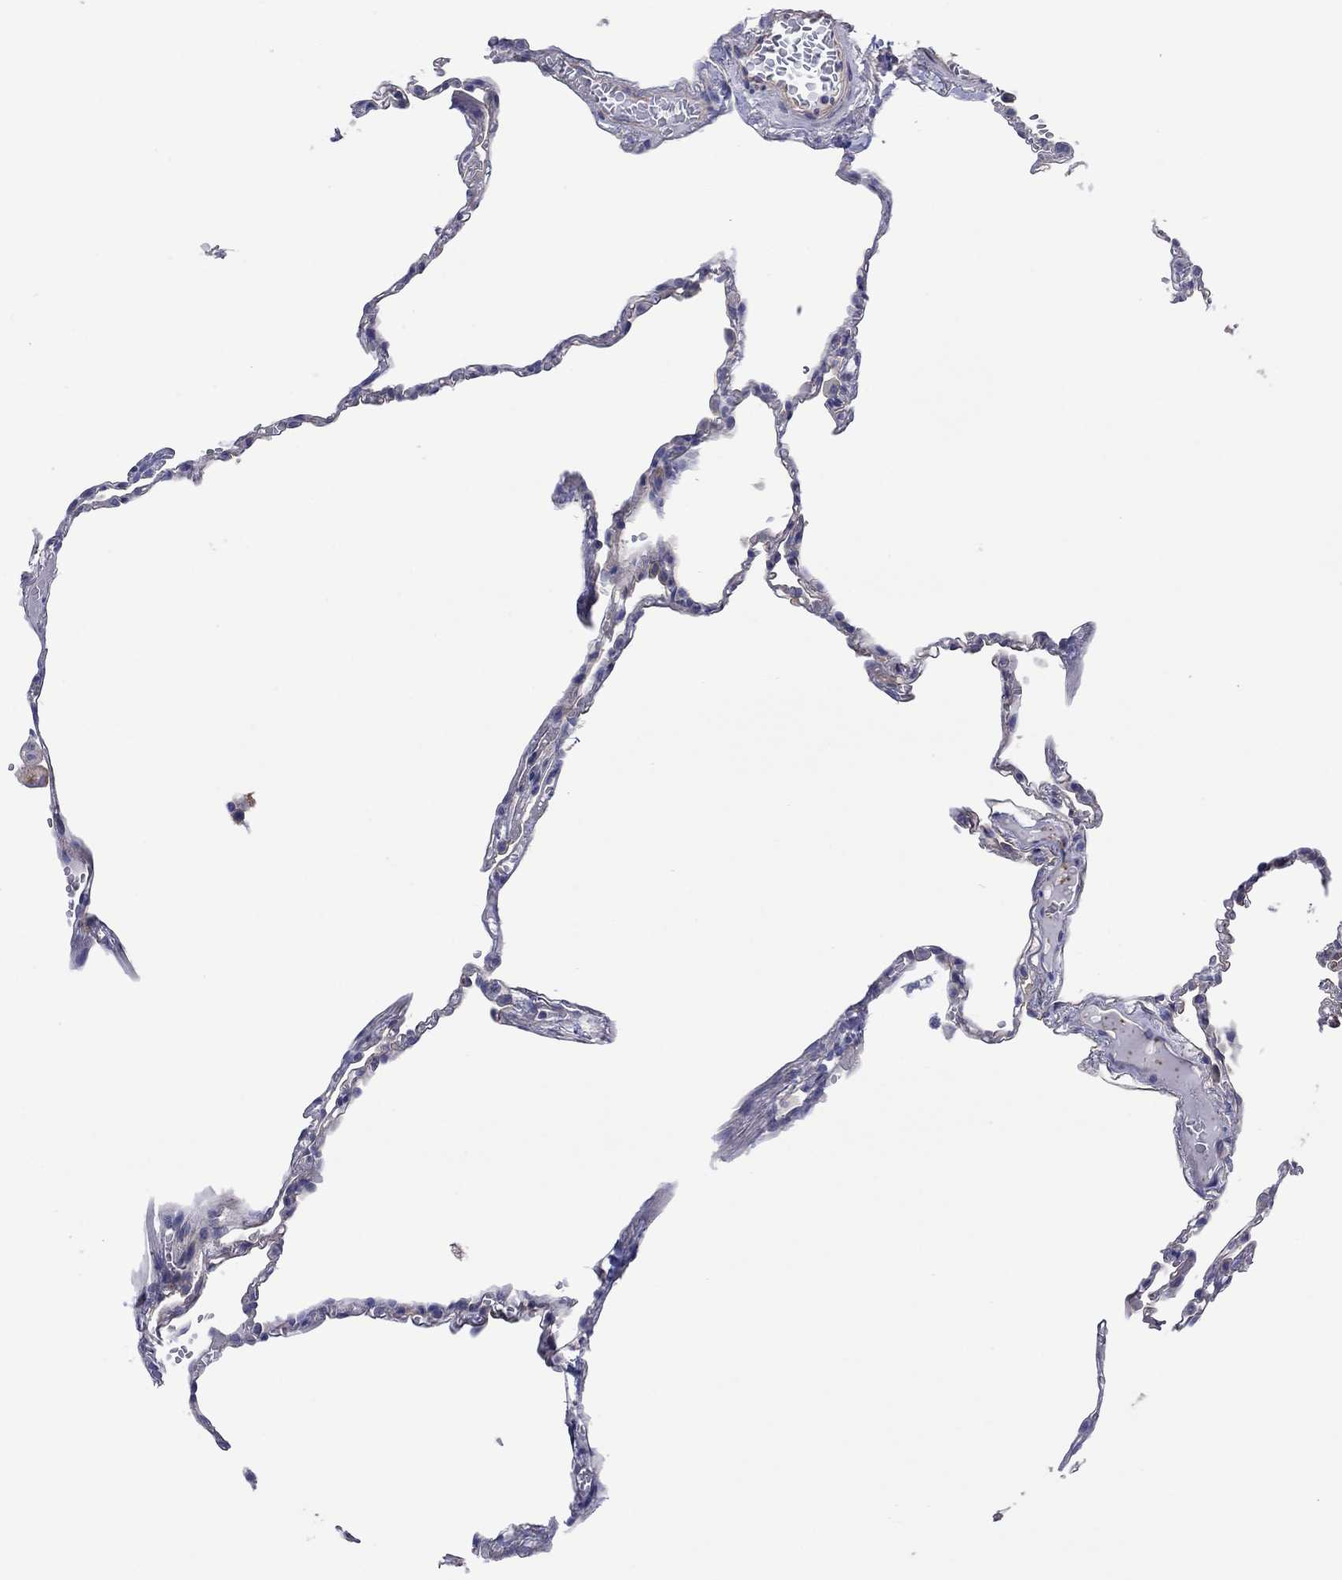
{"staining": {"intensity": "negative", "quantity": "none", "location": "none"}, "tissue": "lung", "cell_type": "Alveolar cells", "image_type": "normal", "snomed": [{"axis": "morphology", "description": "Normal tissue, NOS"}, {"axis": "topography", "description": "Lung"}], "caption": "This micrograph is of benign lung stained with IHC to label a protein in brown with the nuclei are counter-stained blue. There is no positivity in alveolar cells.", "gene": "TPRN", "patient": {"sex": "male", "age": 78}}